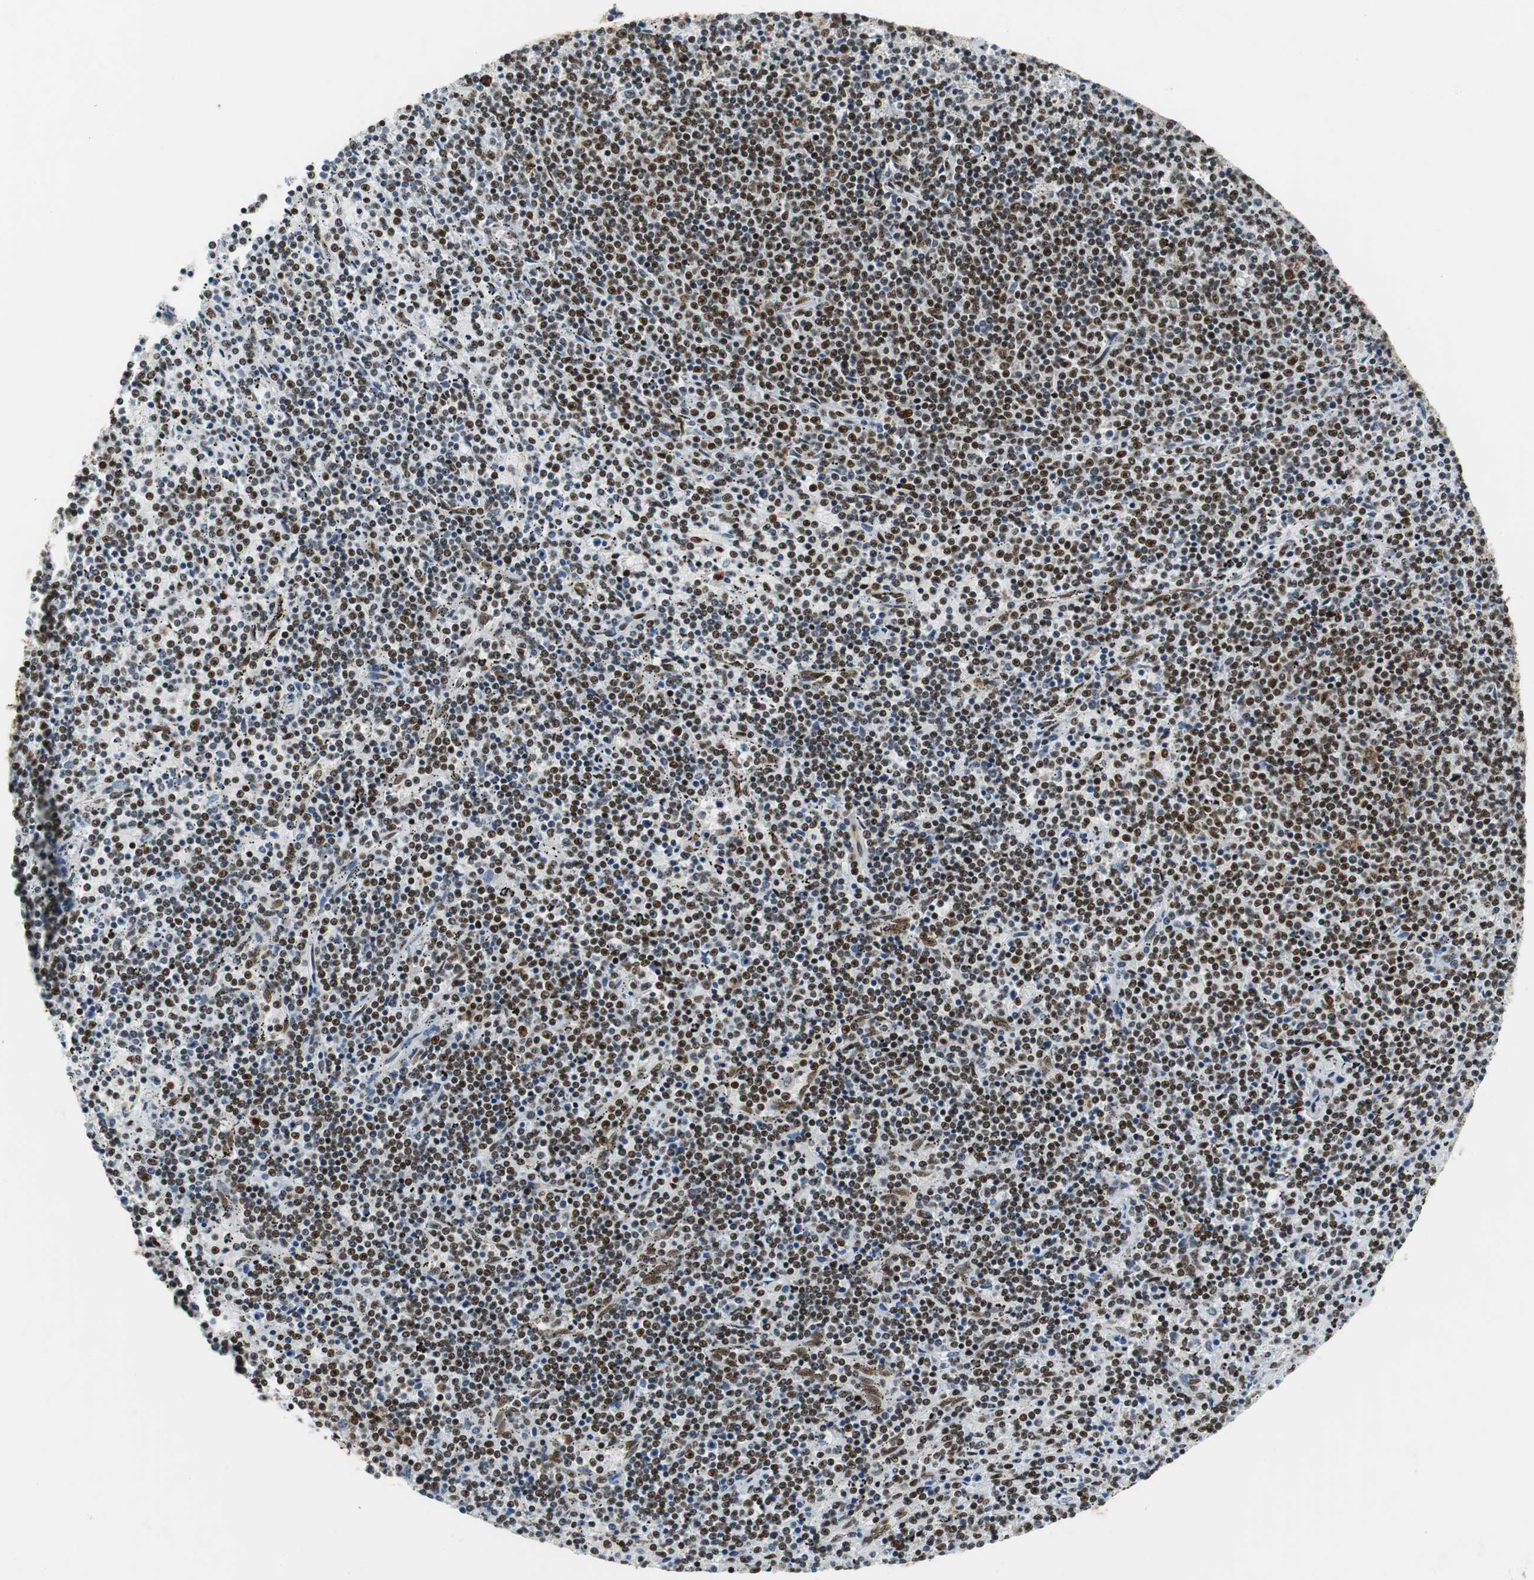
{"staining": {"intensity": "strong", "quantity": ">75%", "location": "nuclear"}, "tissue": "lymphoma", "cell_type": "Tumor cells", "image_type": "cancer", "snomed": [{"axis": "morphology", "description": "Malignant lymphoma, non-Hodgkin's type, Low grade"}, {"axis": "topography", "description": "Spleen"}], "caption": "Immunohistochemistry (IHC) staining of low-grade malignant lymphoma, non-Hodgkin's type, which displays high levels of strong nuclear staining in approximately >75% of tumor cells indicating strong nuclear protein expression. The staining was performed using DAB (3,3'-diaminobenzidine) (brown) for protein detection and nuclei were counterstained in hematoxylin (blue).", "gene": "PRKDC", "patient": {"sex": "female", "age": 50}}